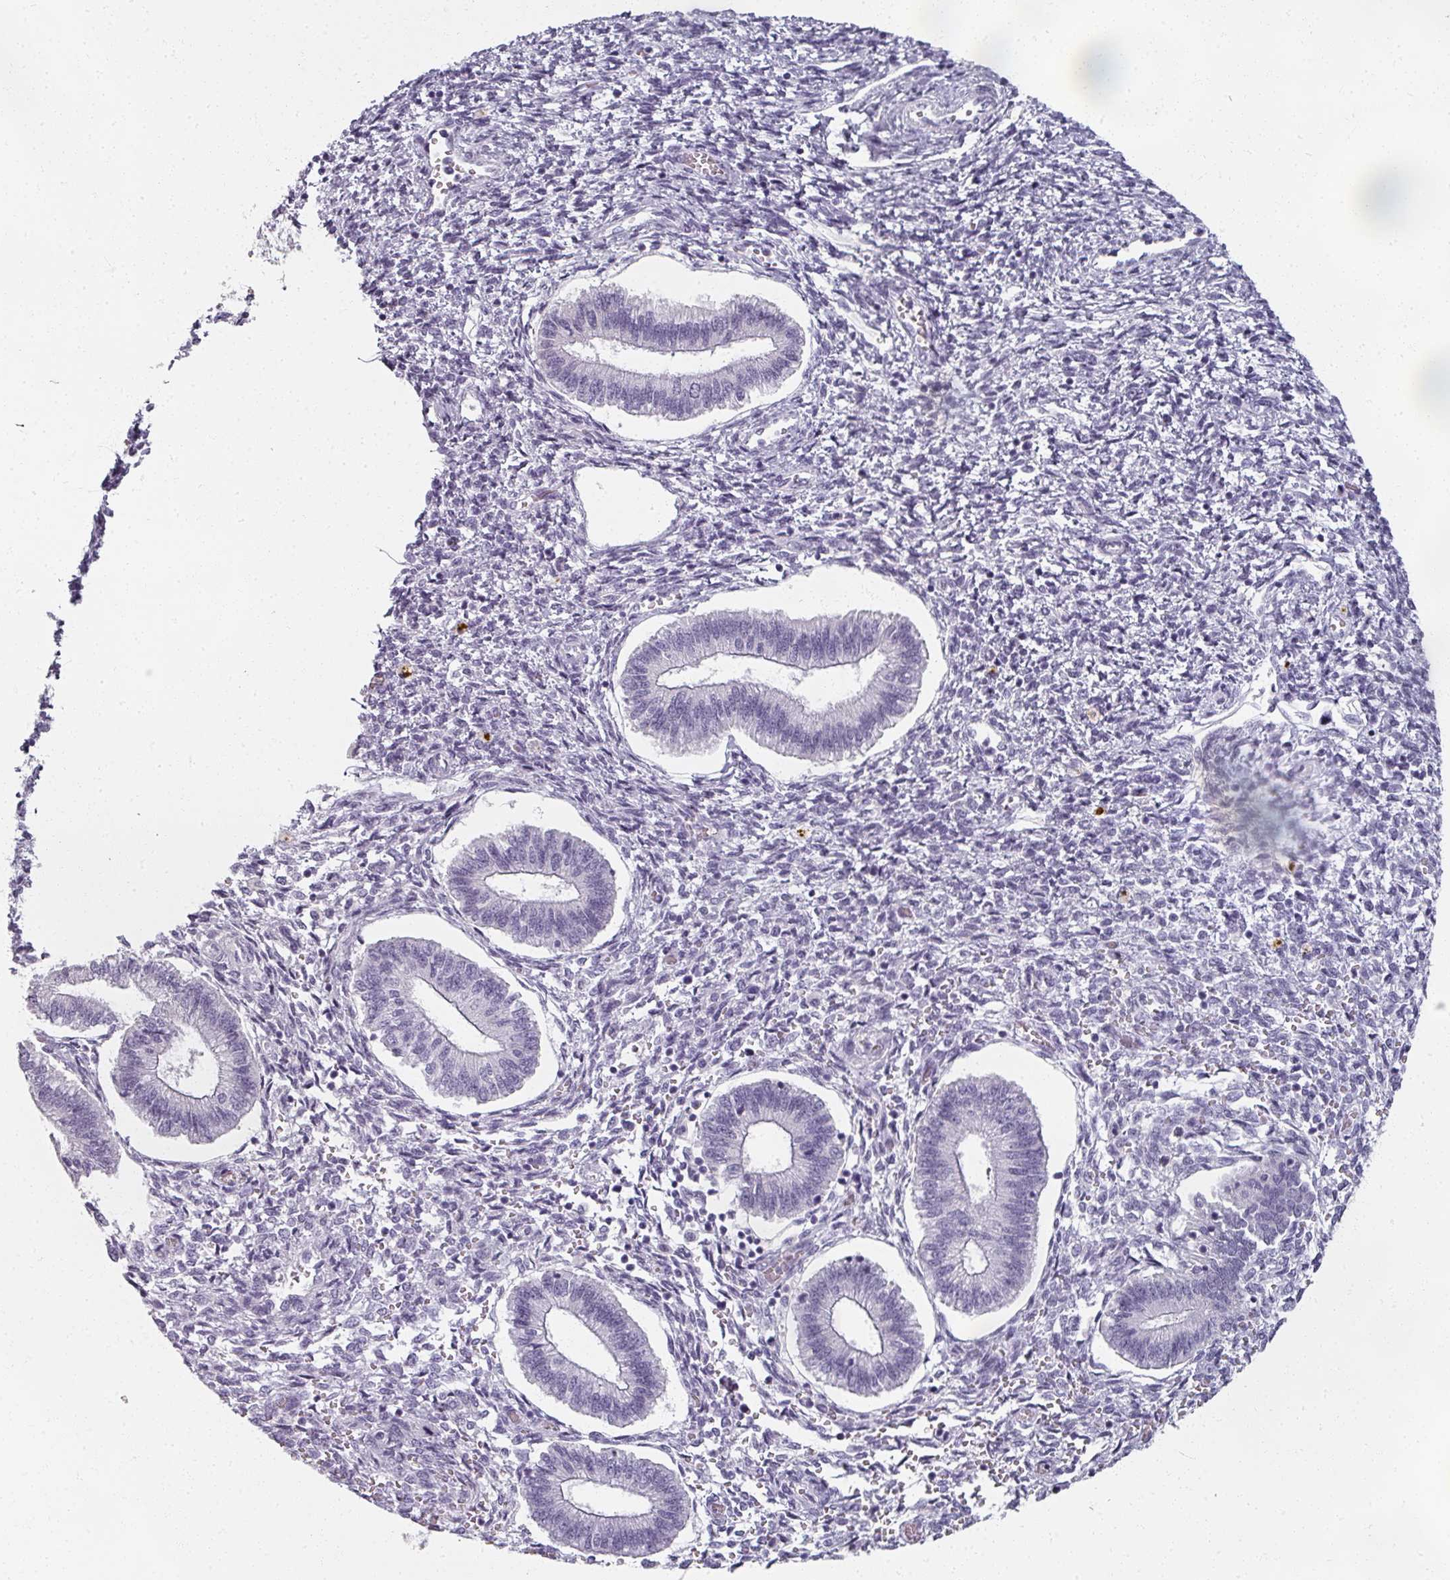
{"staining": {"intensity": "negative", "quantity": "none", "location": "none"}, "tissue": "endometrium", "cell_type": "Cells in endometrial stroma", "image_type": "normal", "snomed": [{"axis": "morphology", "description": "Normal tissue, NOS"}, {"axis": "topography", "description": "Endometrium"}], "caption": "Endometrium stained for a protein using immunohistochemistry demonstrates no staining cells in endometrial stroma.", "gene": "REG3A", "patient": {"sex": "female", "age": 25}}